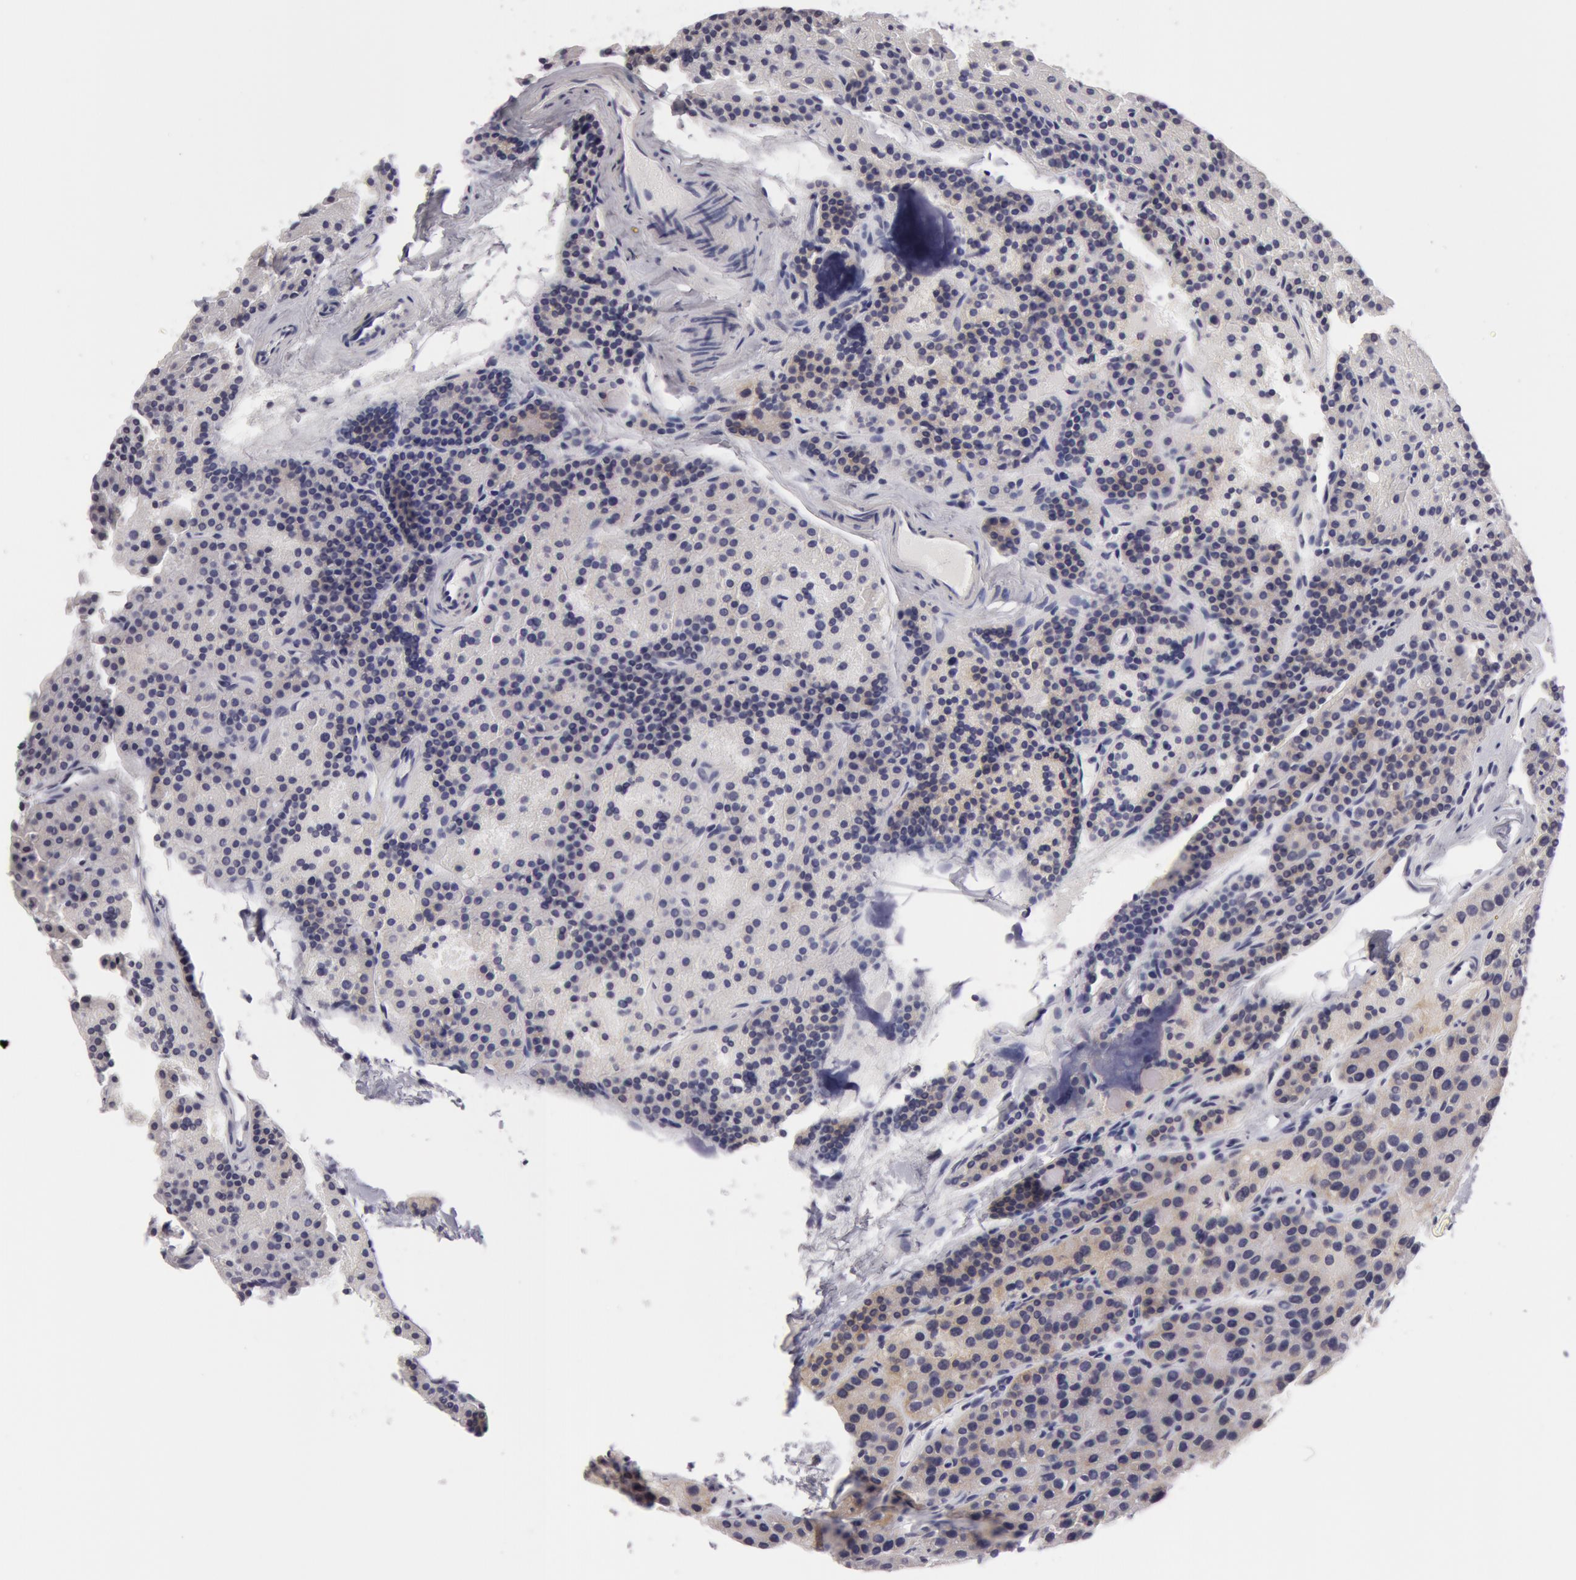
{"staining": {"intensity": "weak", "quantity": "<25%", "location": "cytoplasmic/membranous"}, "tissue": "parathyroid gland", "cell_type": "Glandular cells", "image_type": "normal", "snomed": [{"axis": "morphology", "description": "Normal tissue, NOS"}, {"axis": "topography", "description": "Parathyroid gland"}], "caption": "IHC micrograph of normal human parathyroid gland stained for a protein (brown), which exhibits no positivity in glandular cells. (Stains: DAB immunohistochemistry with hematoxylin counter stain, Microscopy: brightfield microscopy at high magnification).", "gene": "NLGN4X", "patient": {"sex": "male", "age": 71}}